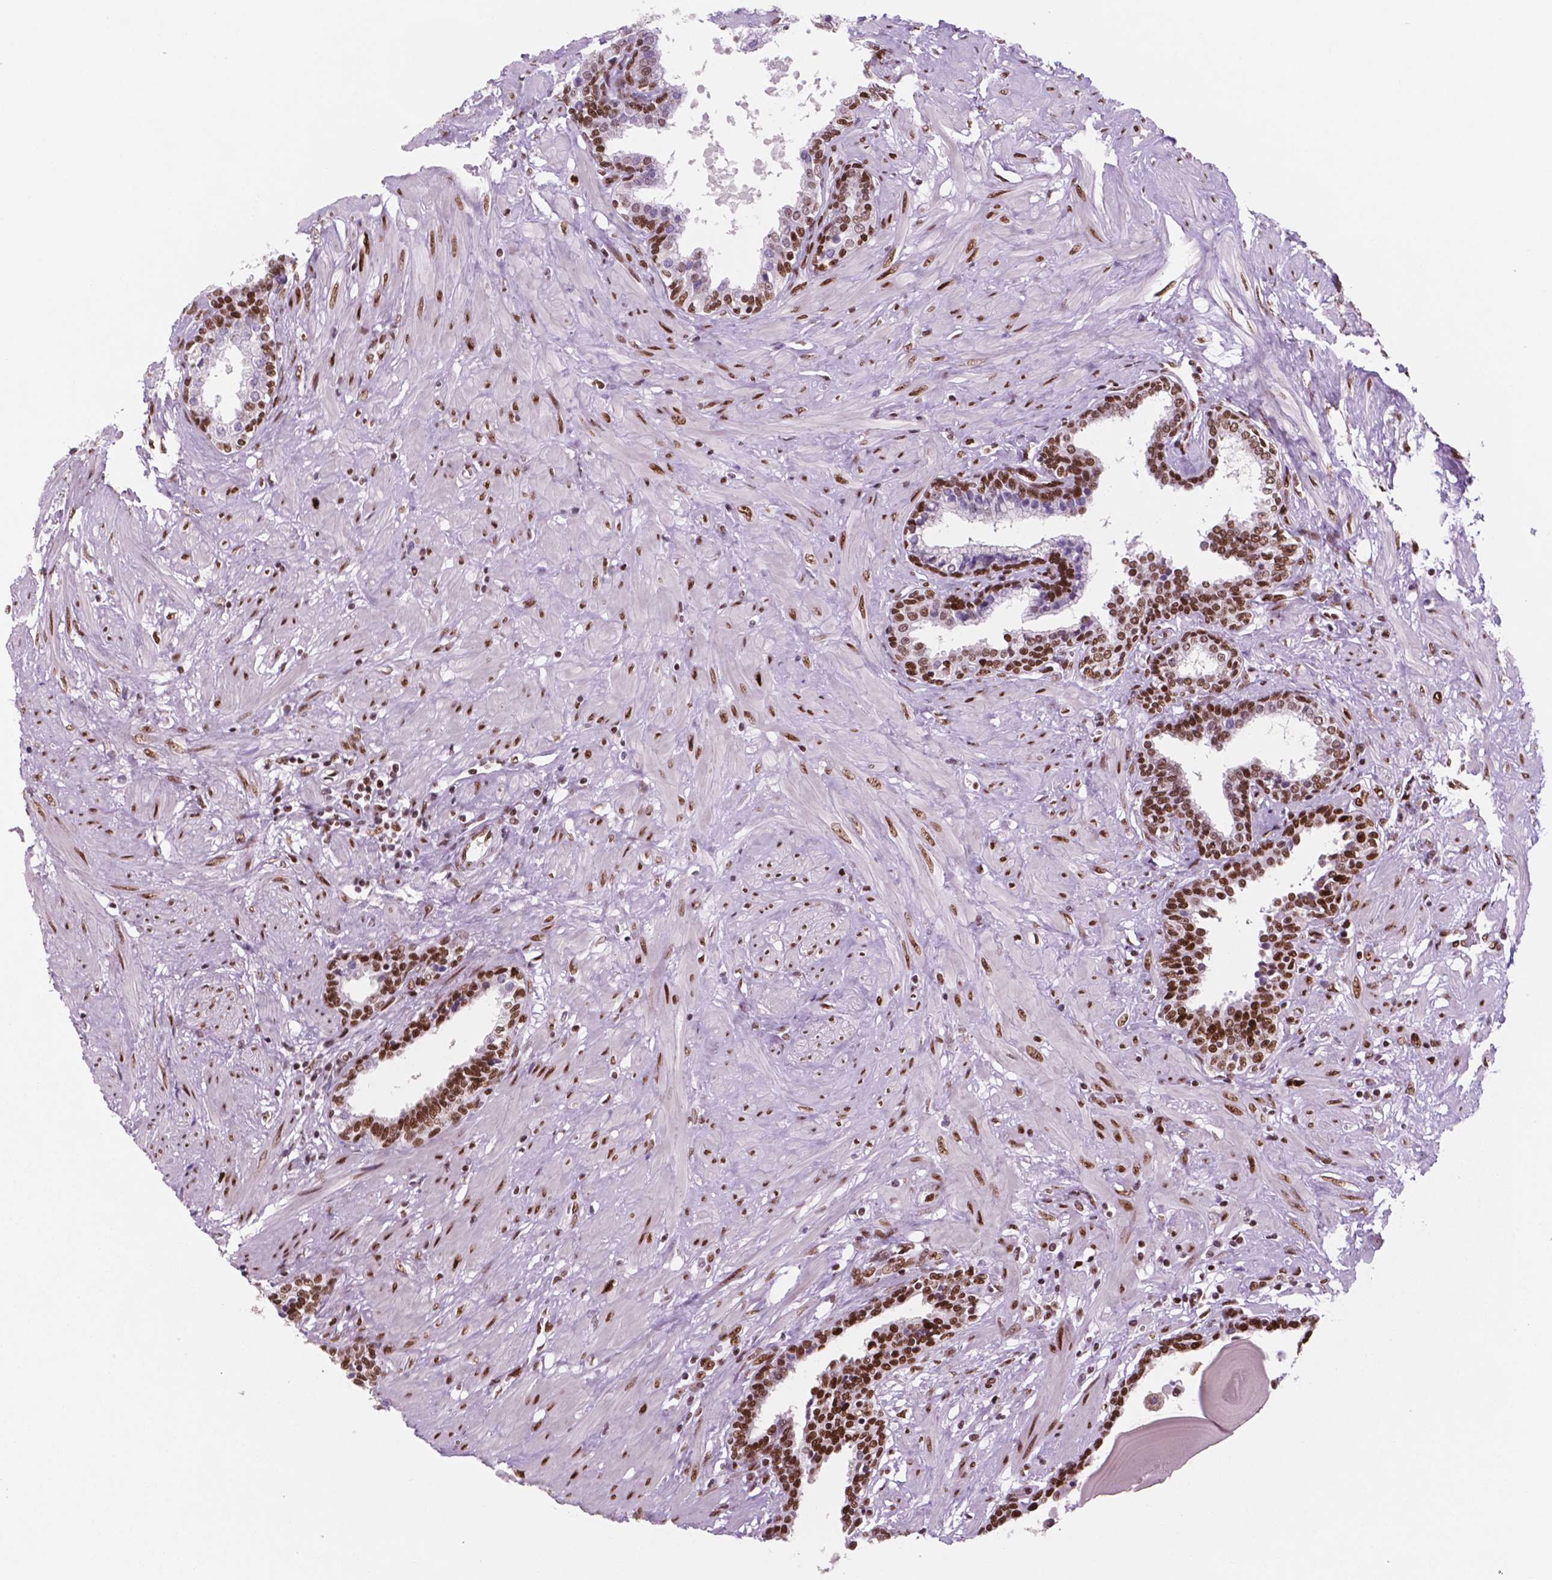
{"staining": {"intensity": "strong", "quantity": "25%-75%", "location": "nuclear"}, "tissue": "prostate", "cell_type": "Glandular cells", "image_type": "normal", "snomed": [{"axis": "morphology", "description": "Normal tissue, NOS"}, {"axis": "topography", "description": "Prostate"}], "caption": "Immunohistochemical staining of unremarkable human prostate demonstrates 25%-75% levels of strong nuclear protein staining in approximately 25%-75% of glandular cells.", "gene": "MSH6", "patient": {"sex": "male", "age": 55}}